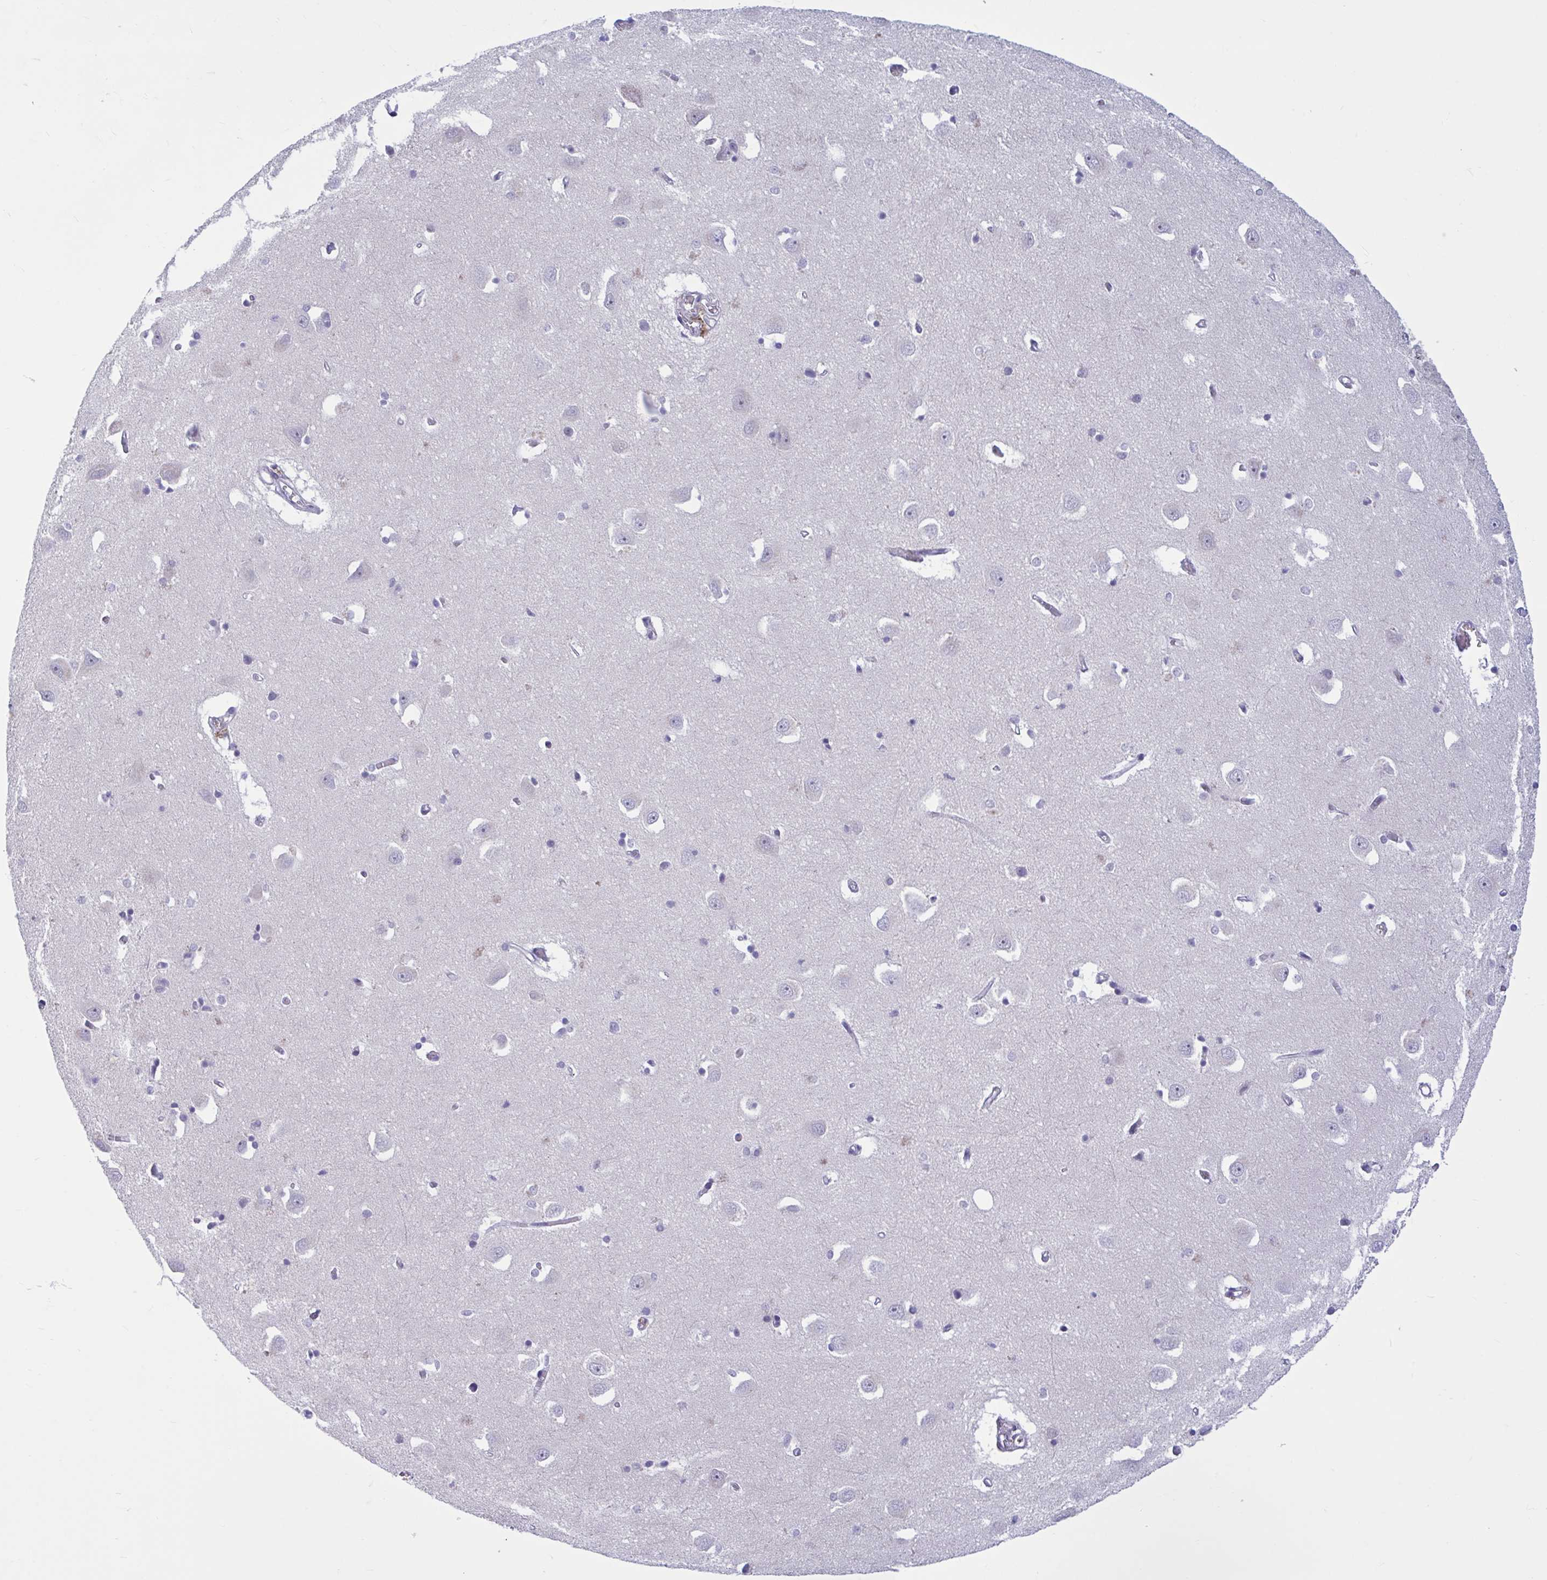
{"staining": {"intensity": "negative", "quantity": "none", "location": "none"}, "tissue": "caudate", "cell_type": "Glial cells", "image_type": "normal", "snomed": [{"axis": "morphology", "description": "Normal tissue, NOS"}, {"axis": "topography", "description": "Lateral ventricle wall"}, {"axis": "topography", "description": "Hippocampus"}], "caption": "IHC photomicrograph of normal caudate: human caudate stained with DAB (3,3'-diaminobenzidine) demonstrates no significant protein staining in glial cells.", "gene": "CNGB3", "patient": {"sex": "female", "age": 63}}